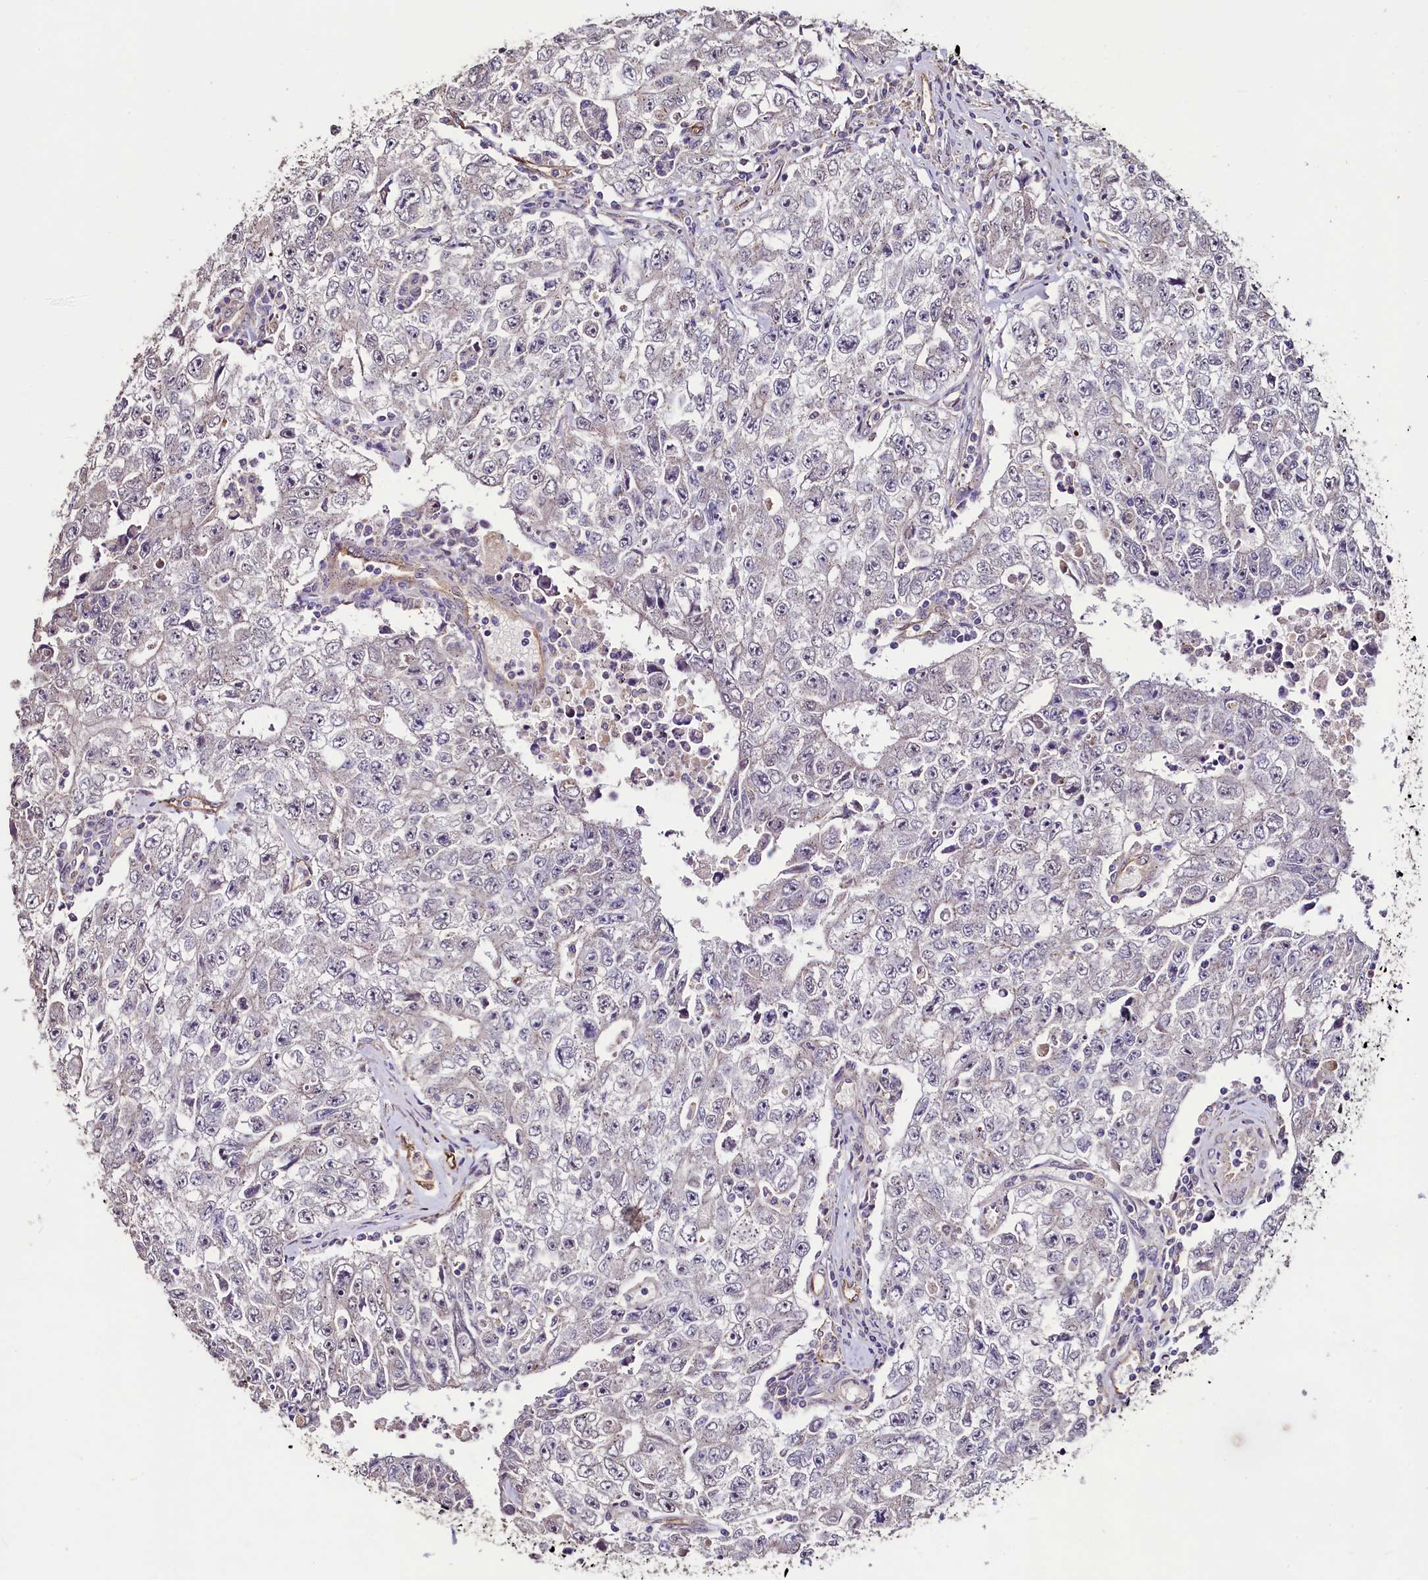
{"staining": {"intensity": "negative", "quantity": "none", "location": "none"}, "tissue": "testis cancer", "cell_type": "Tumor cells", "image_type": "cancer", "snomed": [{"axis": "morphology", "description": "Carcinoma, Embryonal, NOS"}, {"axis": "topography", "description": "Testis"}], "caption": "Immunohistochemistry (IHC) of human embryonal carcinoma (testis) displays no positivity in tumor cells. Brightfield microscopy of immunohistochemistry (IHC) stained with DAB (brown) and hematoxylin (blue), captured at high magnification.", "gene": "PALM", "patient": {"sex": "male", "age": 17}}